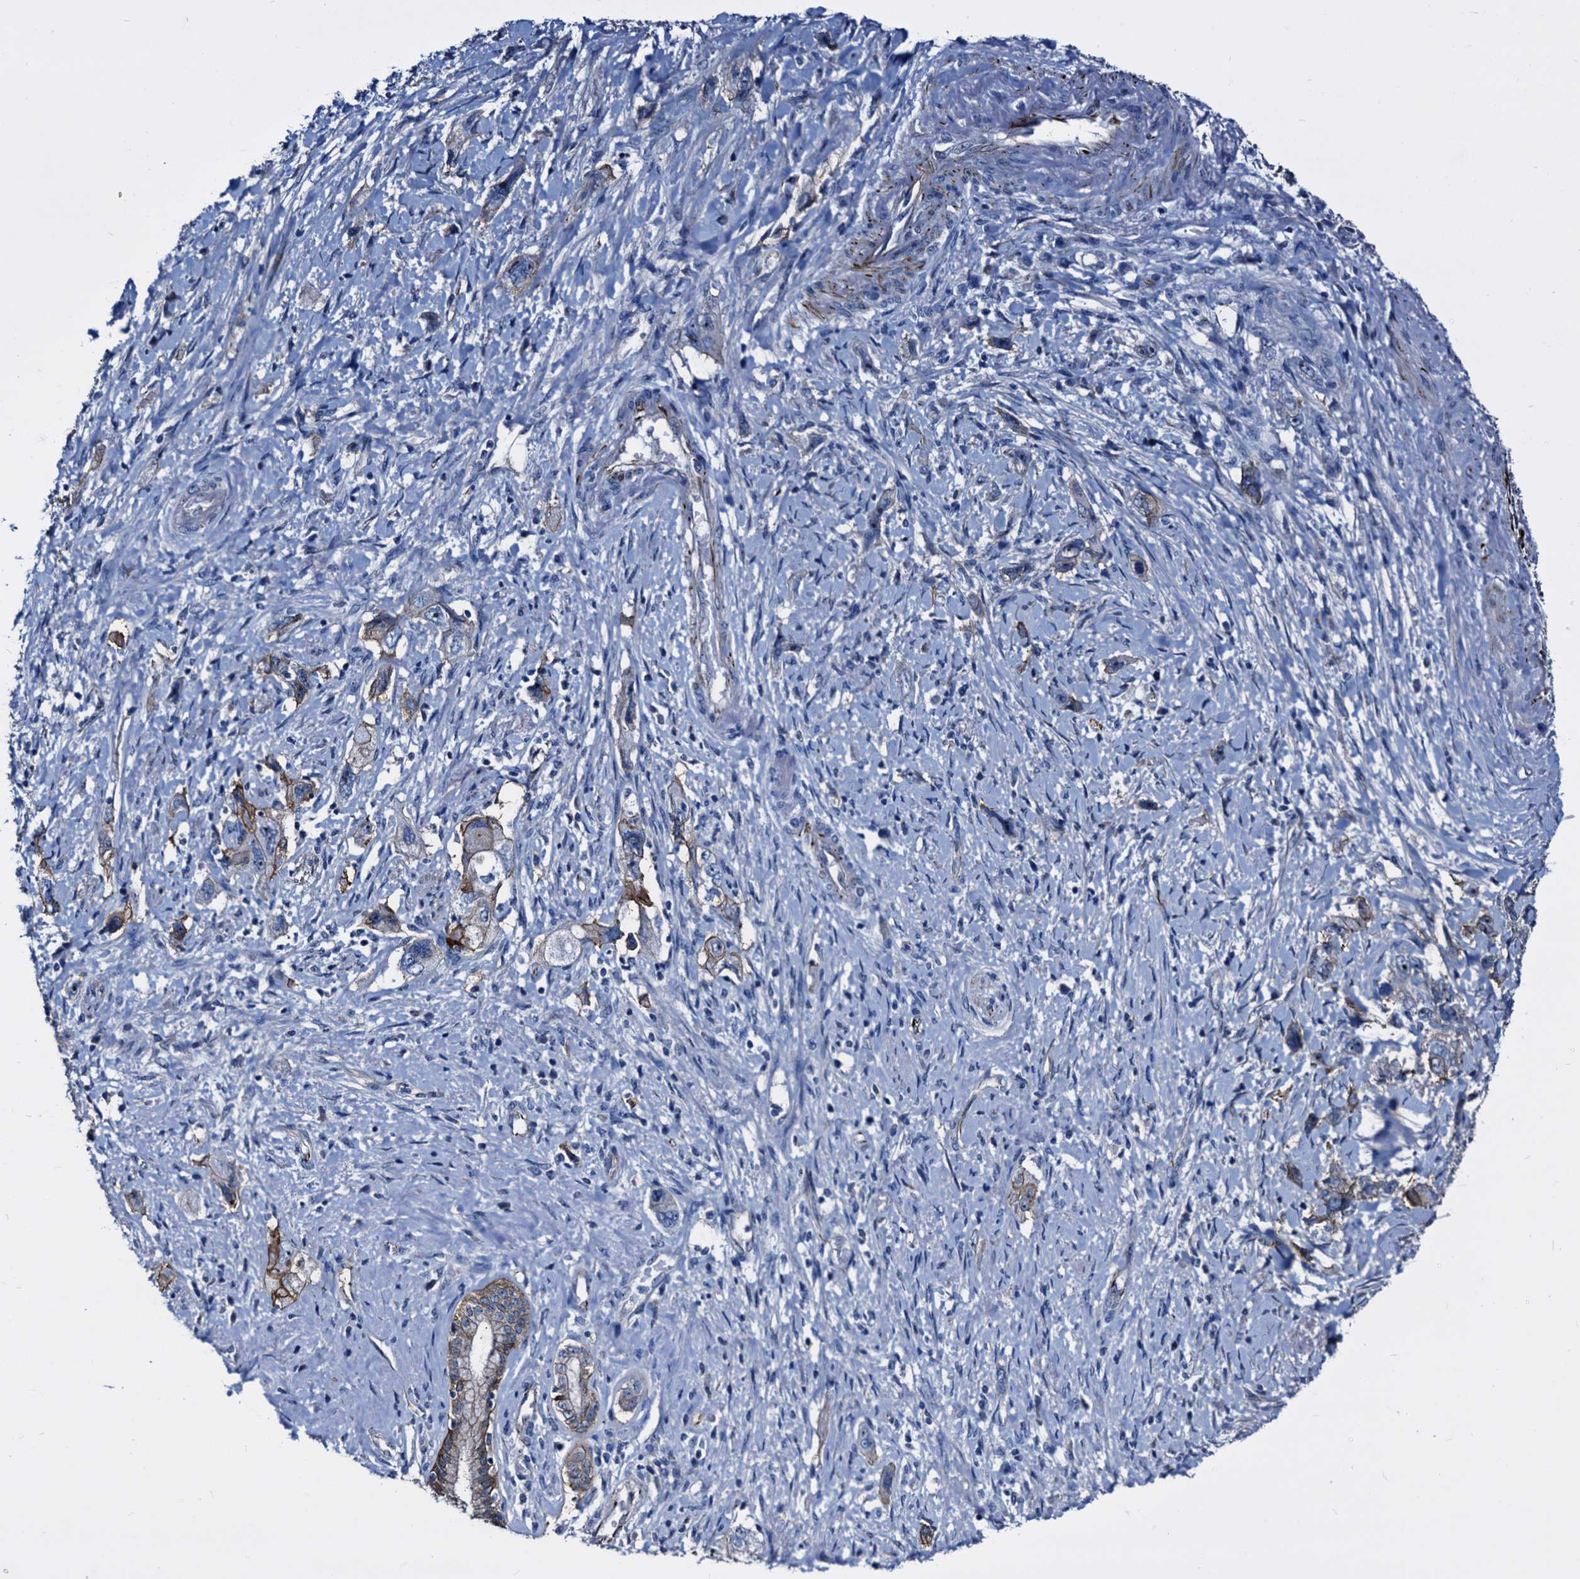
{"staining": {"intensity": "moderate", "quantity": ">75%", "location": "cytoplasmic/membranous"}, "tissue": "pancreatic cancer", "cell_type": "Tumor cells", "image_type": "cancer", "snomed": [{"axis": "morphology", "description": "Adenocarcinoma, NOS"}, {"axis": "topography", "description": "Pancreas"}], "caption": "This is an image of immunohistochemistry staining of pancreatic cancer, which shows moderate staining in the cytoplasmic/membranous of tumor cells.", "gene": "EMG1", "patient": {"sex": "female", "age": 73}}